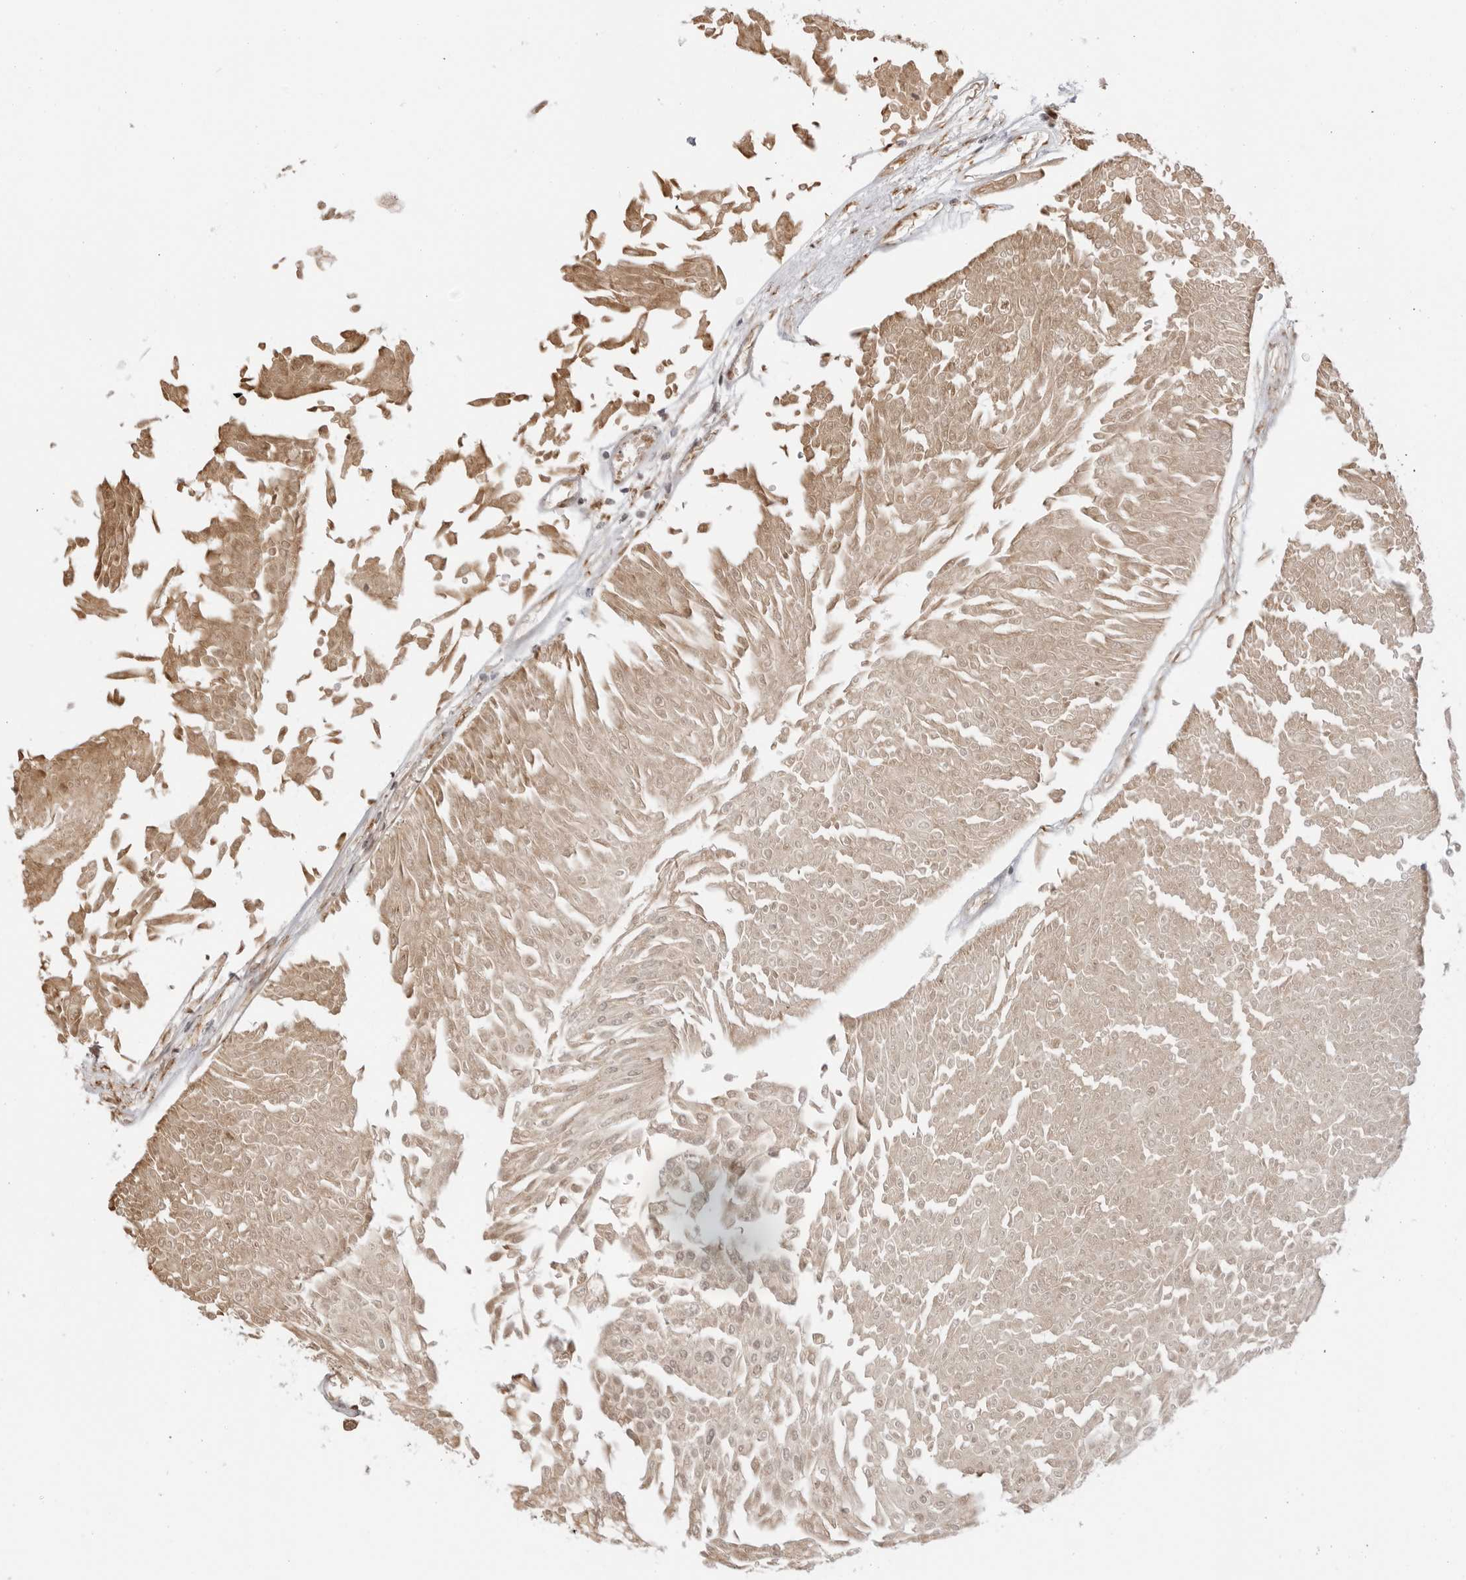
{"staining": {"intensity": "weak", "quantity": ">75%", "location": "cytoplasmic/membranous,nuclear"}, "tissue": "urothelial cancer", "cell_type": "Tumor cells", "image_type": "cancer", "snomed": [{"axis": "morphology", "description": "Urothelial carcinoma, Low grade"}, {"axis": "topography", "description": "Urinary bladder"}], "caption": "Weak cytoplasmic/membranous and nuclear protein positivity is seen in approximately >75% of tumor cells in urothelial cancer. (DAB IHC, brown staining for protein, blue staining for nuclei).", "gene": "FKBP14", "patient": {"sex": "male", "age": 67}}